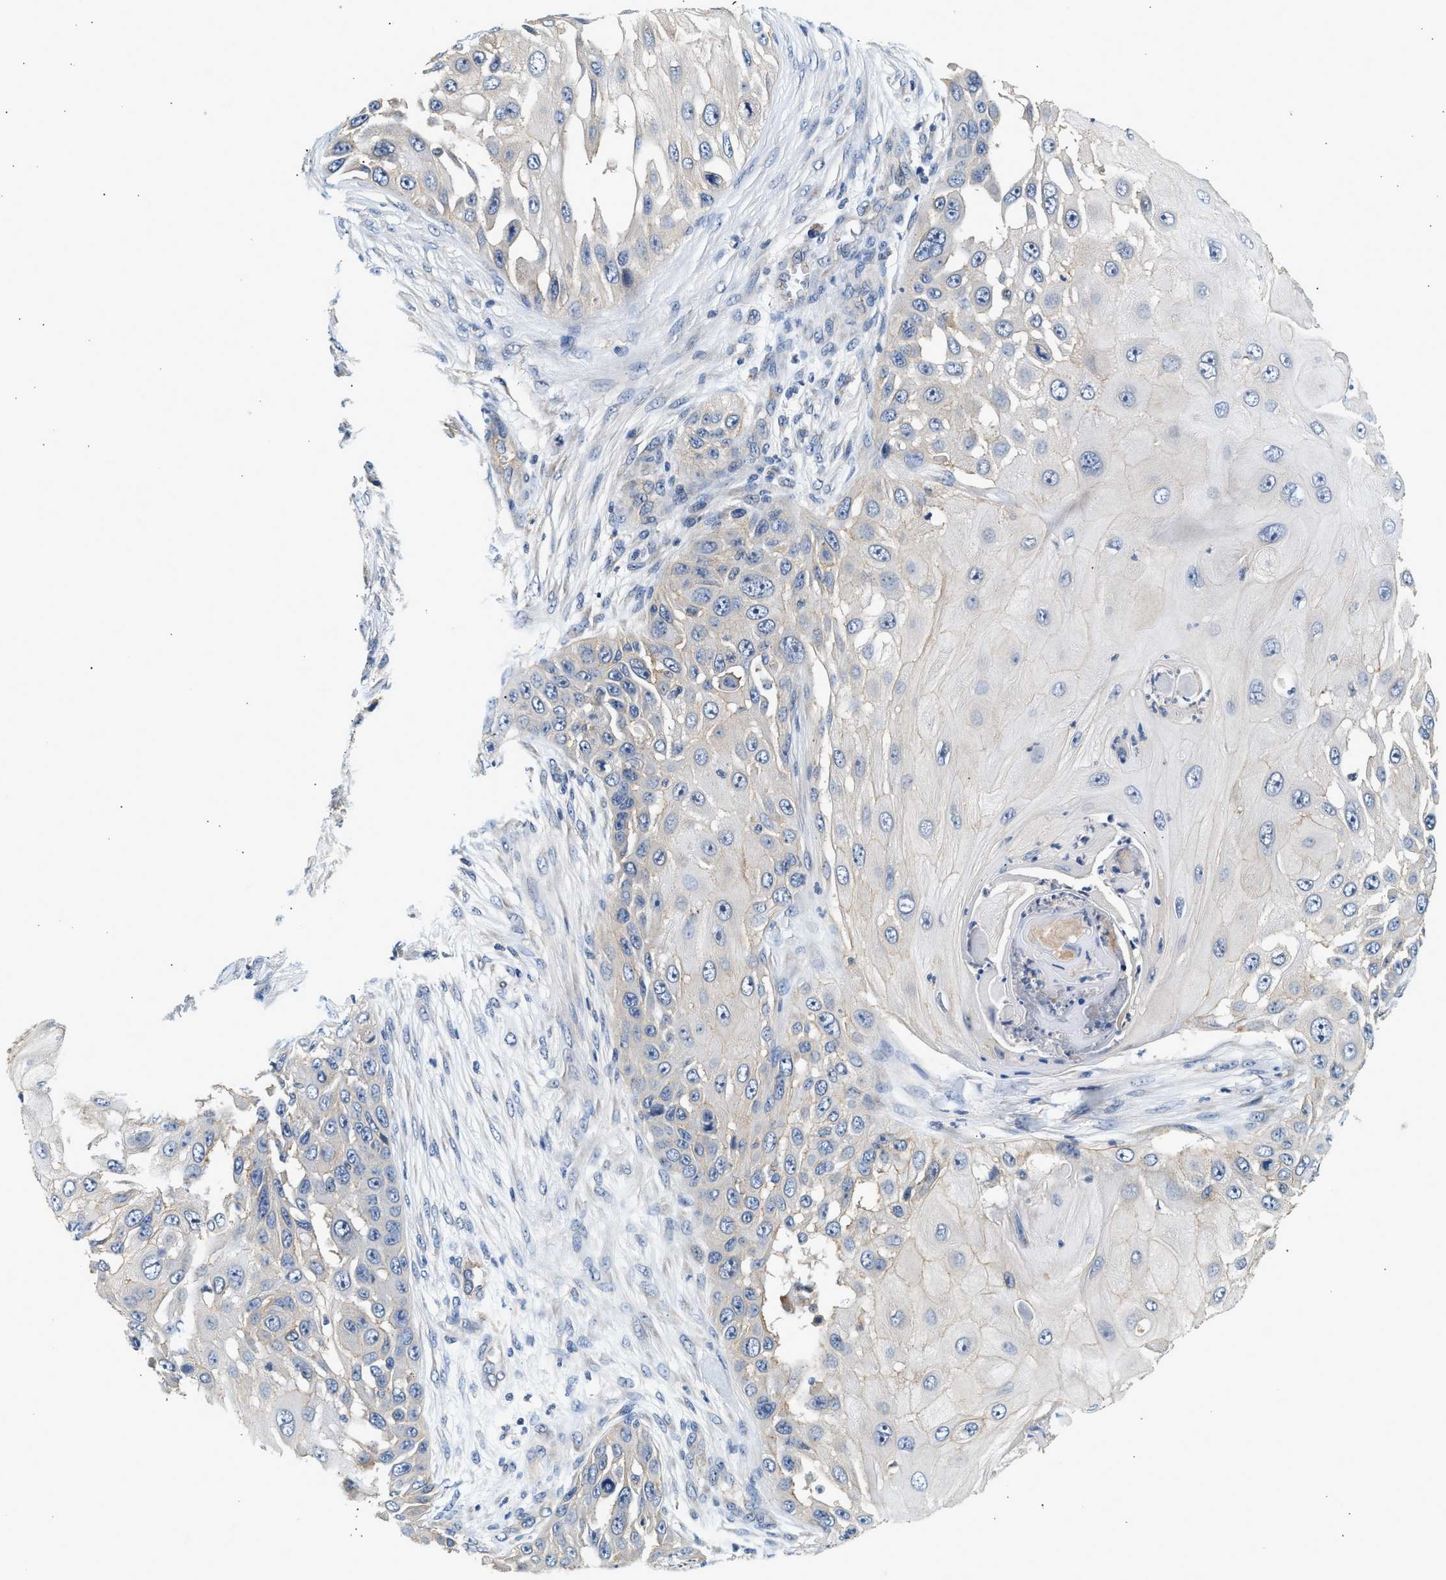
{"staining": {"intensity": "negative", "quantity": "none", "location": "none"}, "tissue": "skin cancer", "cell_type": "Tumor cells", "image_type": "cancer", "snomed": [{"axis": "morphology", "description": "Squamous cell carcinoma, NOS"}, {"axis": "topography", "description": "Skin"}], "caption": "Immunohistochemistry (IHC) photomicrograph of skin squamous cell carcinoma stained for a protein (brown), which reveals no positivity in tumor cells.", "gene": "DUSP14", "patient": {"sex": "female", "age": 44}}